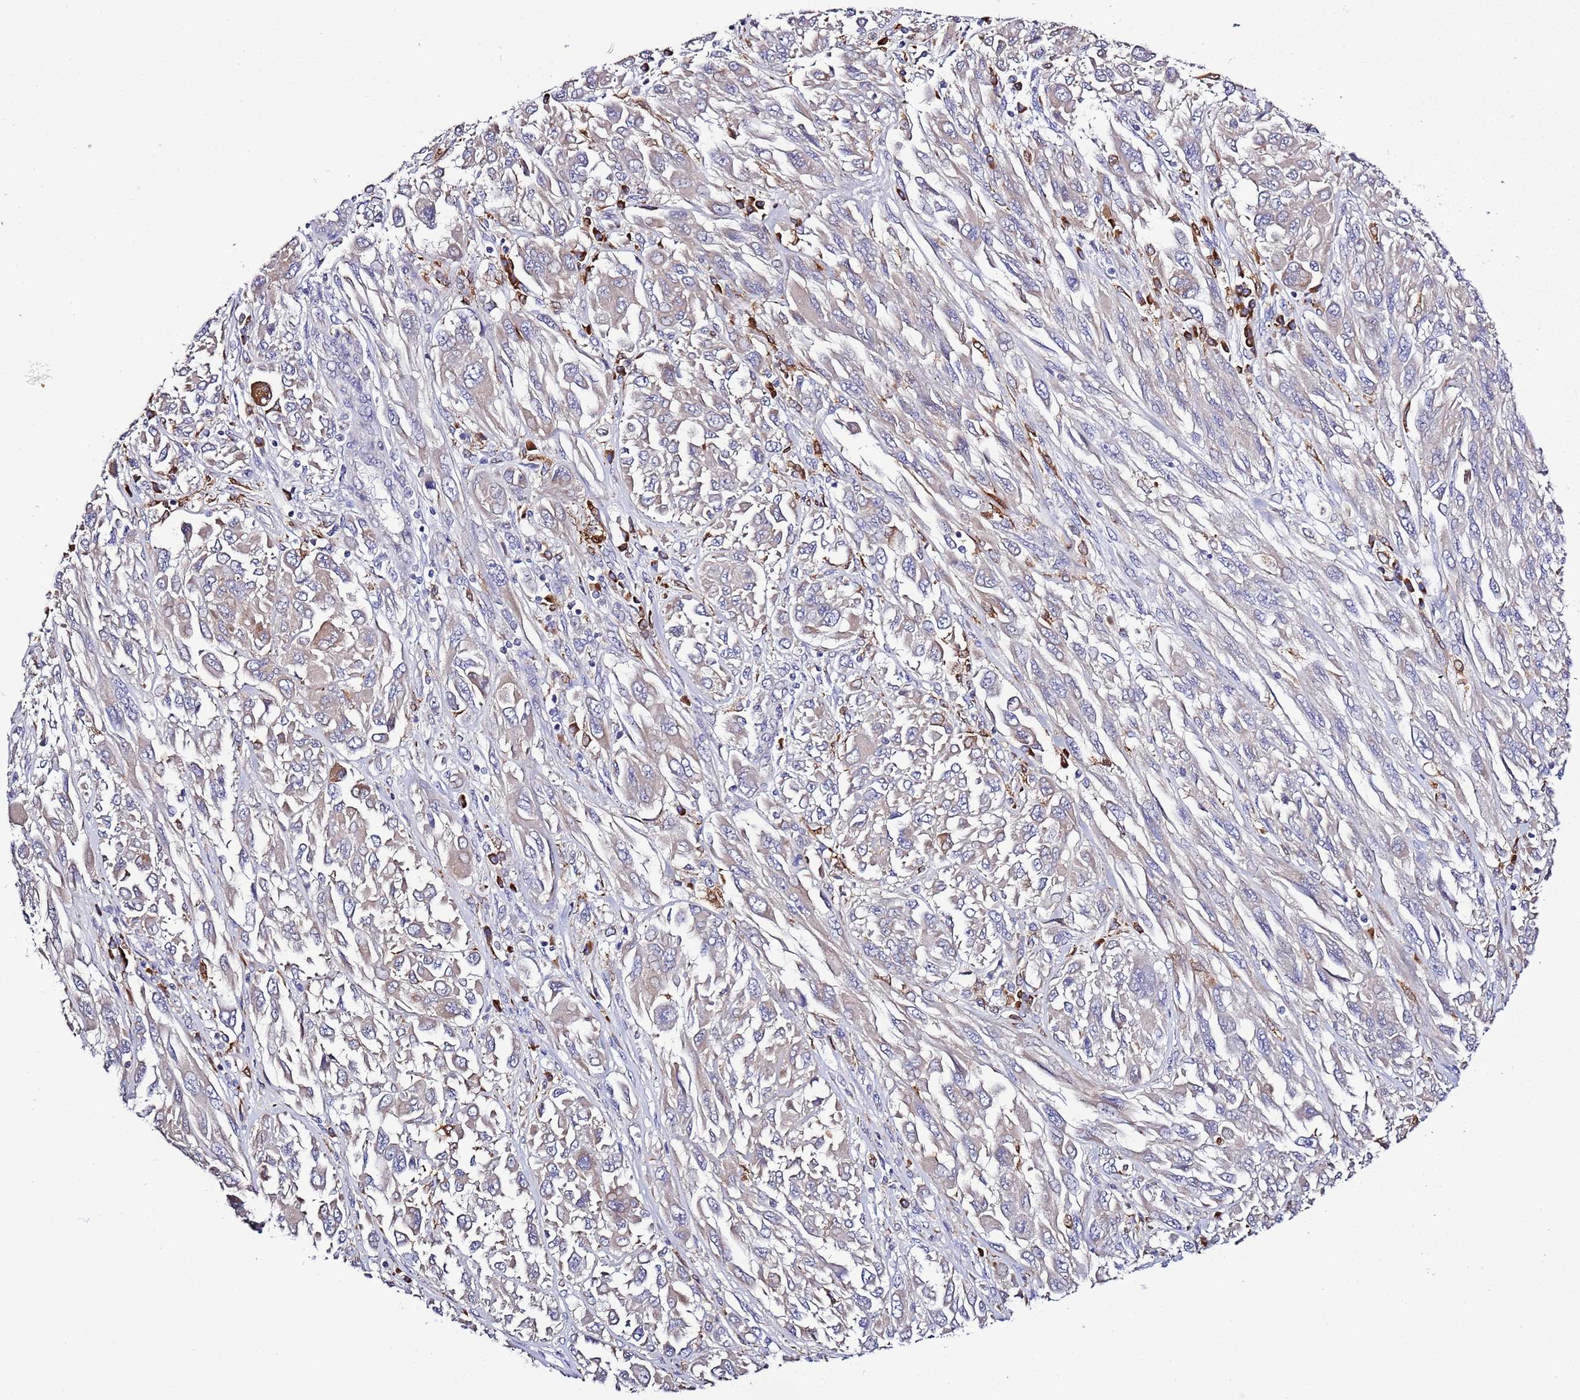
{"staining": {"intensity": "moderate", "quantity": "<25%", "location": "cytoplasmic/membranous"}, "tissue": "melanoma", "cell_type": "Tumor cells", "image_type": "cancer", "snomed": [{"axis": "morphology", "description": "Malignant melanoma, NOS"}, {"axis": "topography", "description": "Skin"}], "caption": "Immunohistochemical staining of malignant melanoma displays low levels of moderate cytoplasmic/membranous protein positivity in approximately <25% of tumor cells. (brown staining indicates protein expression, while blue staining denotes nuclei).", "gene": "SPCS1", "patient": {"sex": "female", "age": 91}}